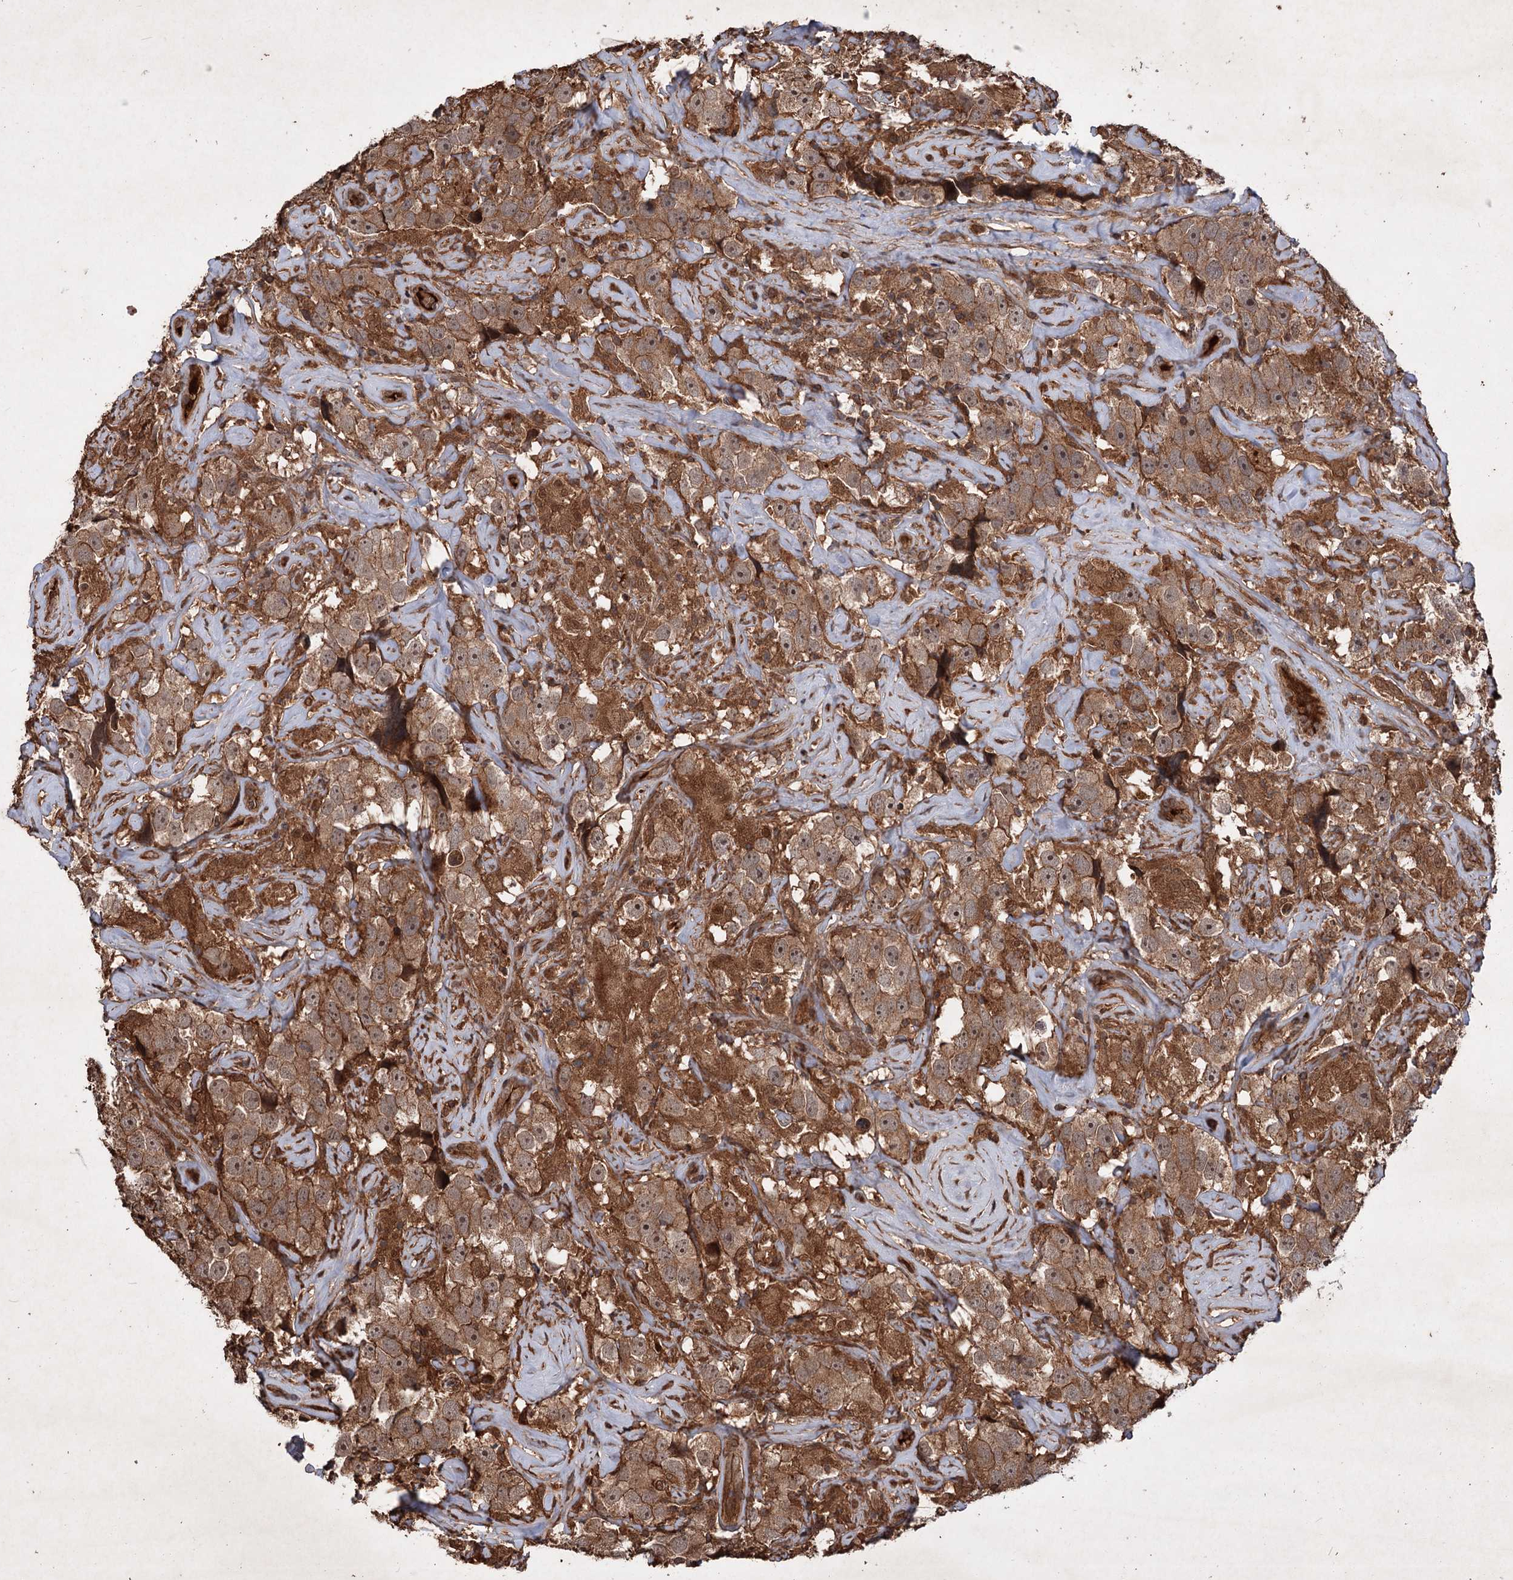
{"staining": {"intensity": "moderate", "quantity": ">75%", "location": "cytoplasmic/membranous,nuclear"}, "tissue": "testis cancer", "cell_type": "Tumor cells", "image_type": "cancer", "snomed": [{"axis": "morphology", "description": "Seminoma, NOS"}, {"axis": "topography", "description": "Testis"}], "caption": "This is a histology image of immunohistochemistry staining of testis seminoma, which shows moderate staining in the cytoplasmic/membranous and nuclear of tumor cells.", "gene": "ADK", "patient": {"sex": "male", "age": 49}}